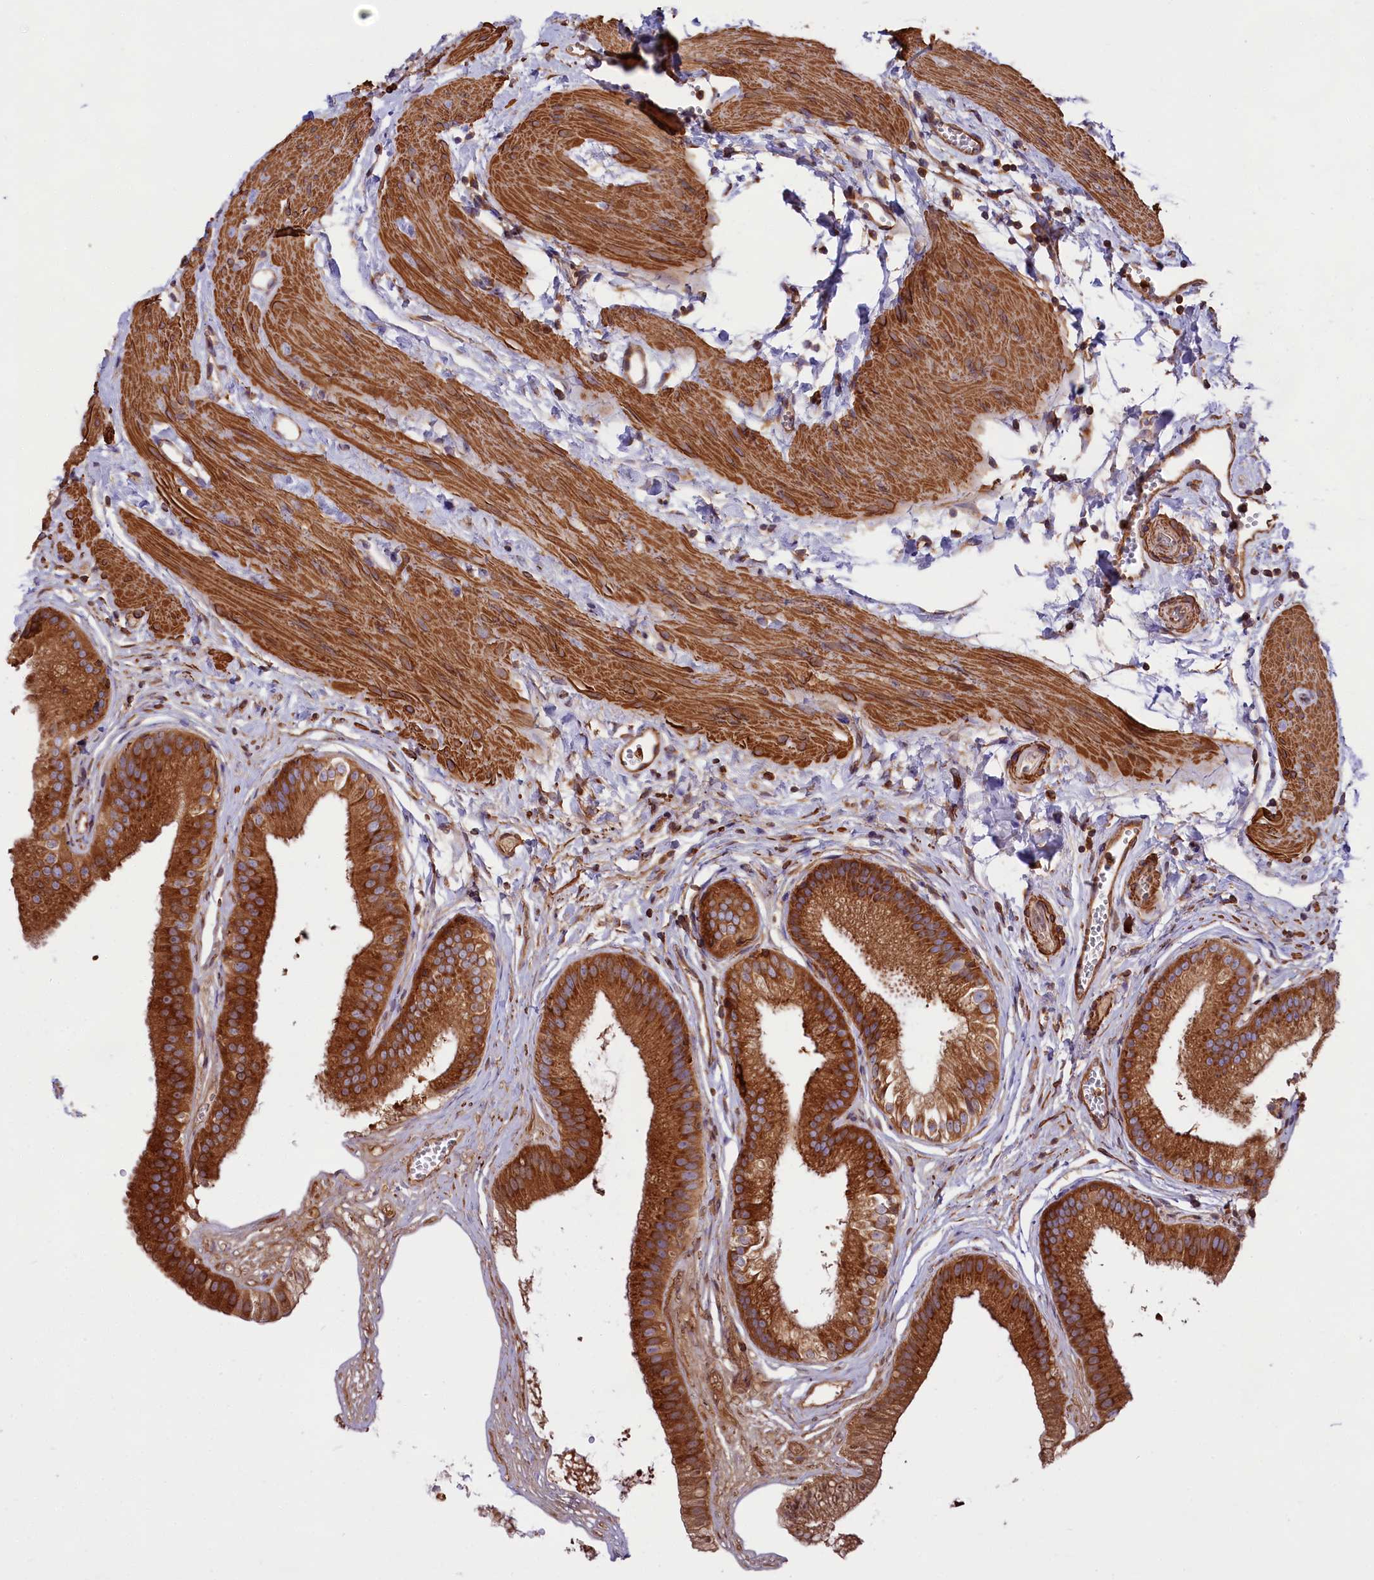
{"staining": {"intensity": "strong", "quantity": ">75%", "location": "cytoplasmic/membranous"}, "tissue": "gallbladder", "cell_type": "Glandular cells", "image_type": "normal", "snomed": [{"axis": "morphology", "description": "Normal tissue, NOS"}, {"axis": "topography", "description": "Gallbladder"}], "caption": "Protein expression analysis of normal human gallbladder reveals strong cytoplasmic/membranous expression in about >75% of glandular cells. (IHC, brightfield microscopy, high magnification).", "gene": "GYS1", "patient": {"sex": "female", "age": 54}}